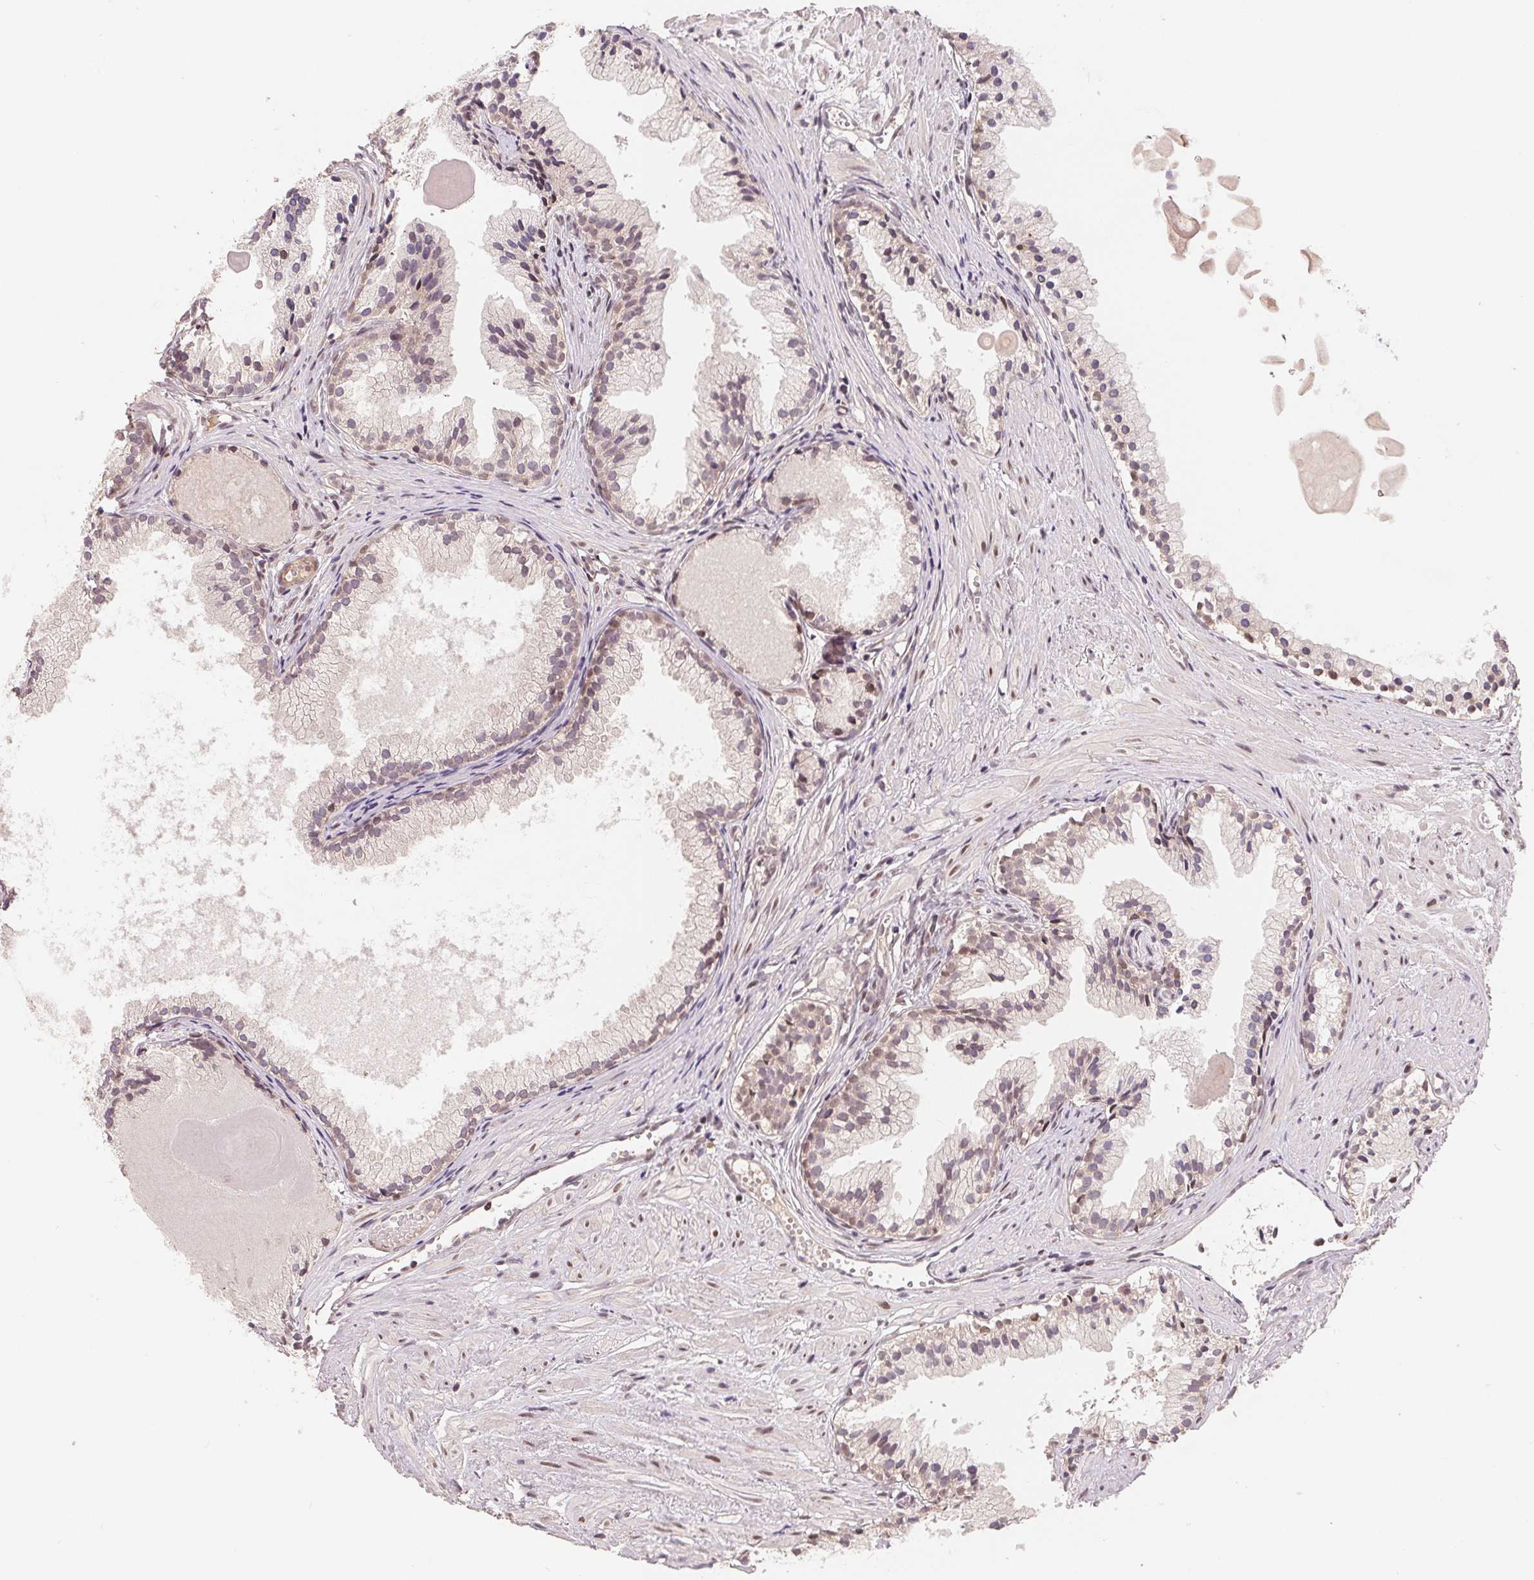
{"staining": {"intensity": "moderate", "quantity": "<25%", "location": "nuclear"}, "tissue": "prostate cancer", "cell_type": "Tumor cells", "image_type": "cancer", "snomed": [{"axis": "morphology", "description": "Adenocarcinoma, High grade"}, {"axis": "topography", "description": "Prostate"}], "caption": "There is low levels of moderate nuclear positivity in tumor cells of prostate cancer (adenocarcinoma (high-grade)), as demonstrated by immunohistochemical staining (brown color).", "gene": "HMGN3", "patient": {"sex": "male", "age": 81}}